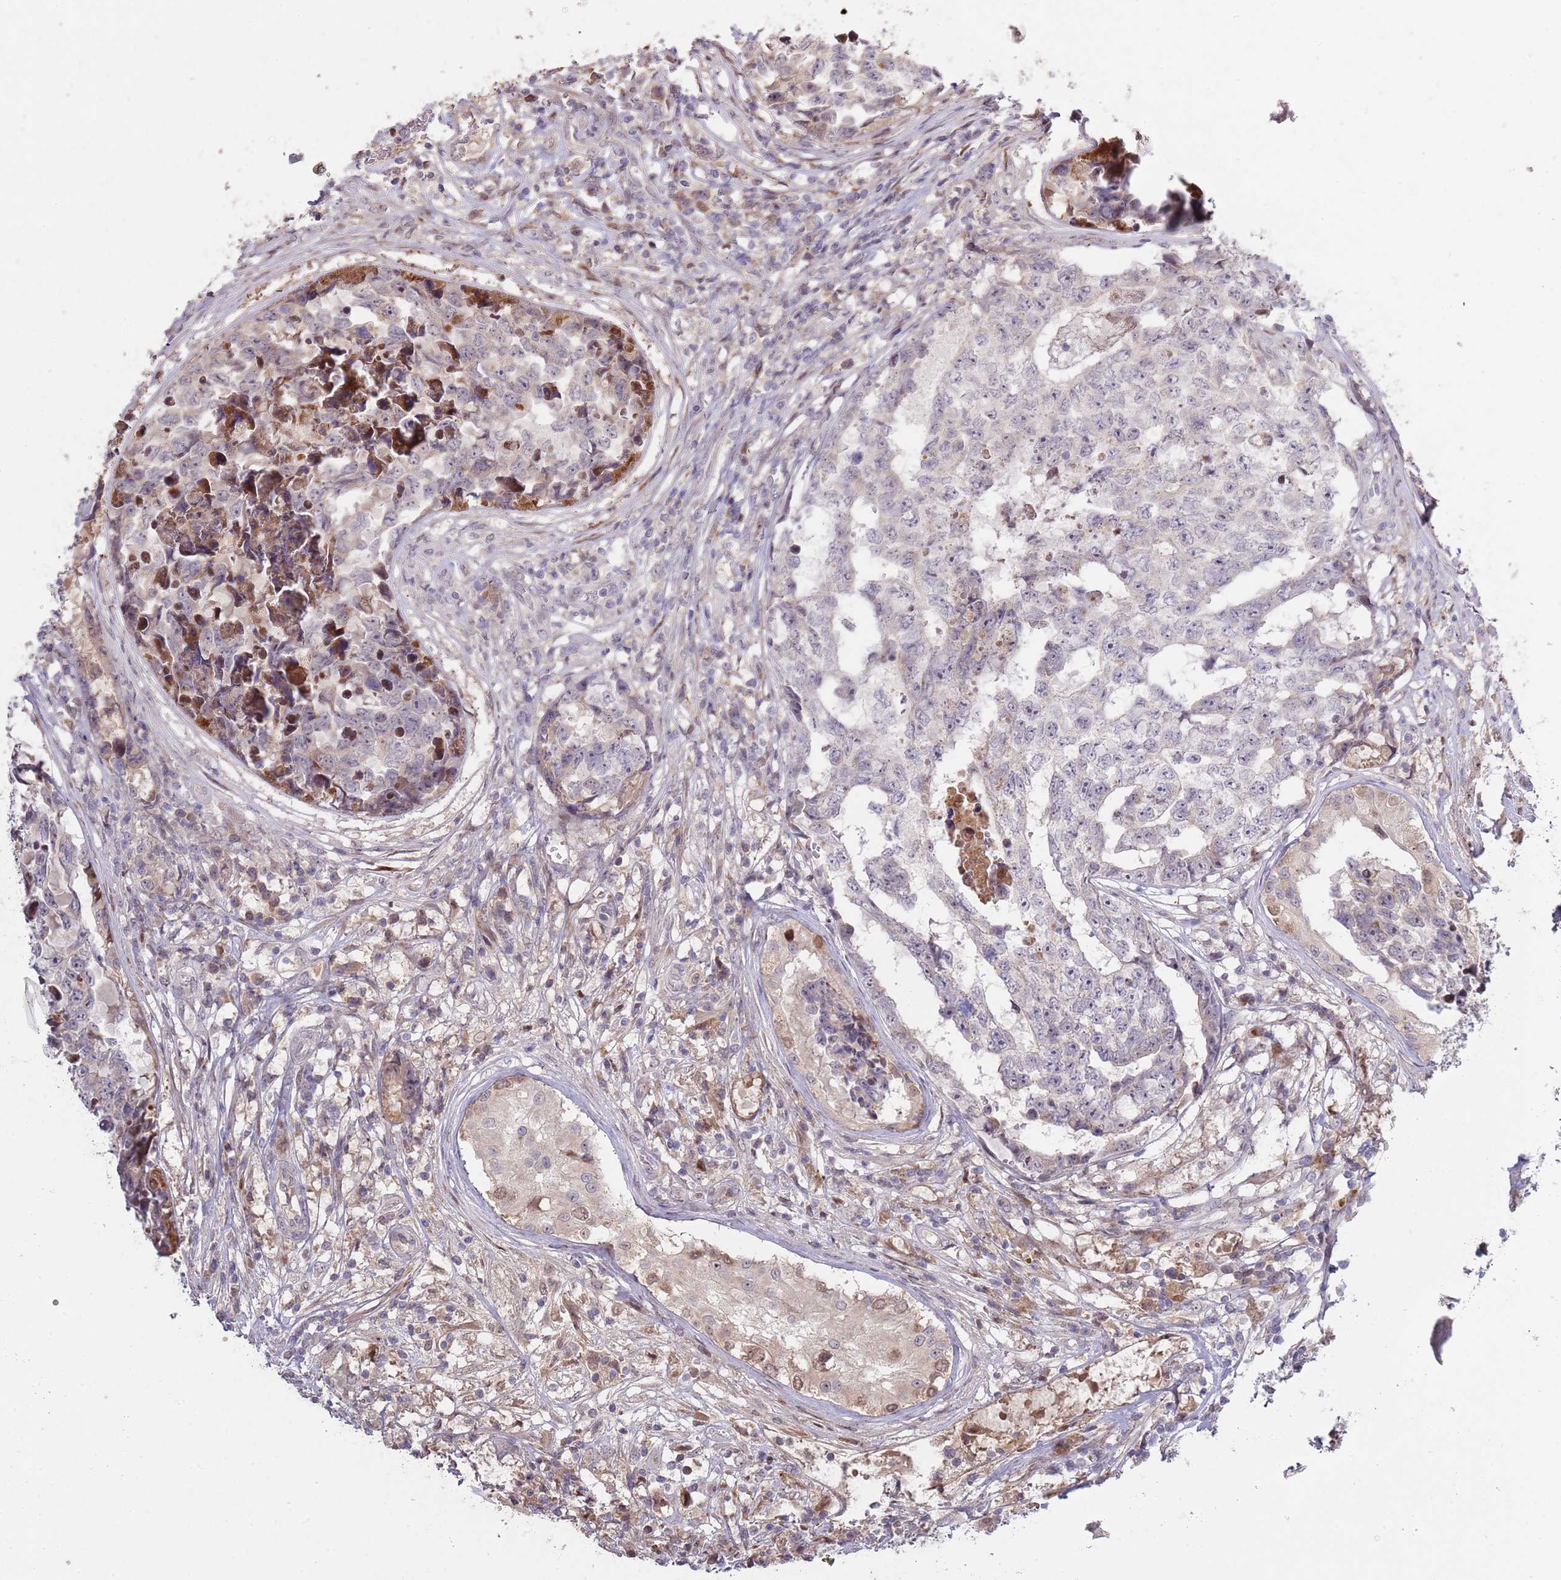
{"staining": {"intensity": "negative", "quantity": "none", "location": "none"}, "tissue": "testis cancer", "cell_type": "Tumor cells", "image_type": "cancer", "snomed": [{"axis": "morphology", "description": "Carcinoma, Embryonal, NOS"}, {"axis": "topography", "description": "Testis"}], "caption": "High magnification brightfield microscopy of testis embryonal carcinoma stained with DAB (brown) and counterstained with hematoxylin (blue): tumor cells show no significant expression.", "gene": "SYNDIG1L", "patient": {"sex": "male", "age": 25}}